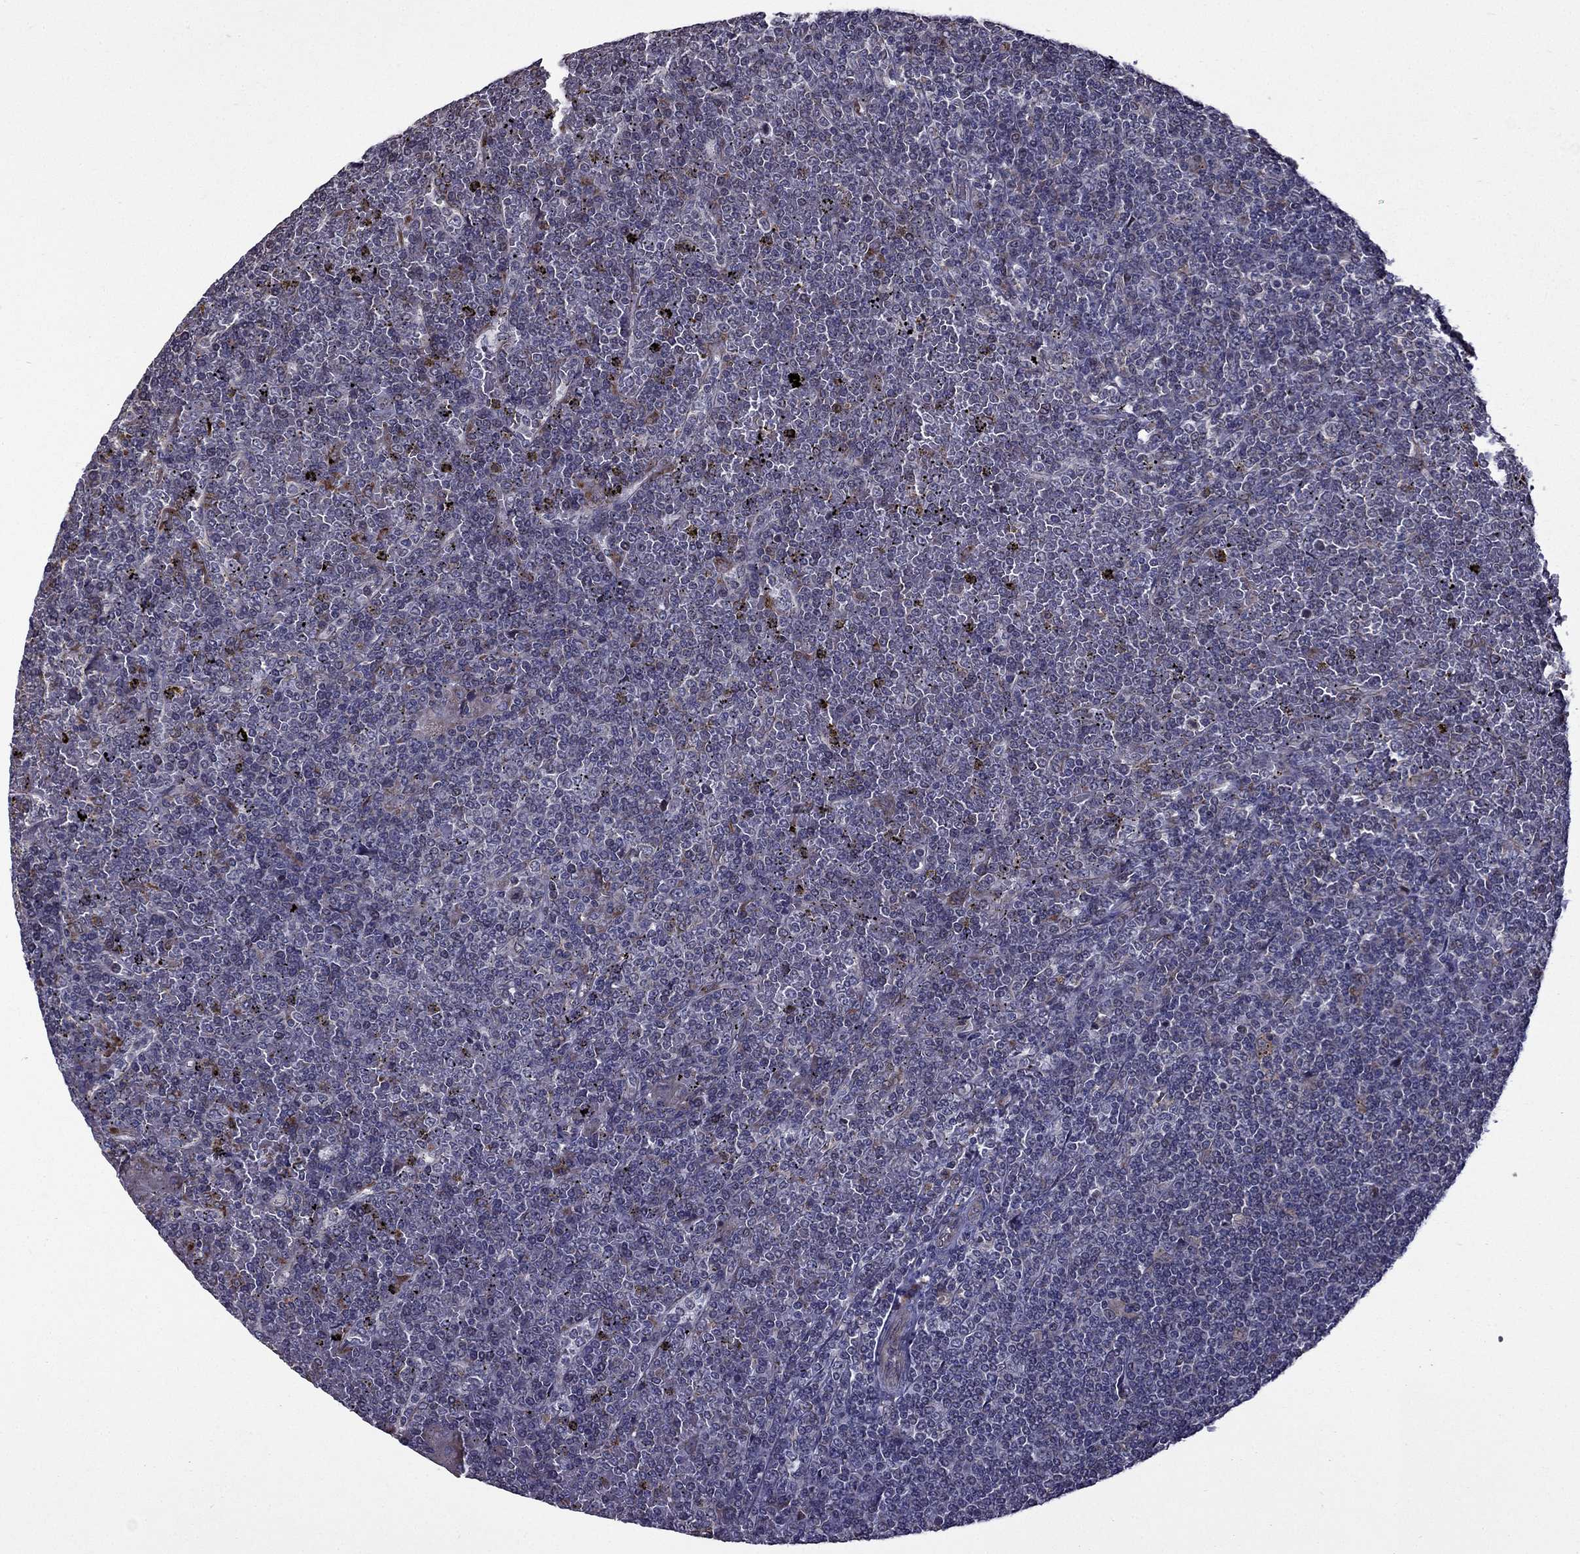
{"staining": {"intensity": "negative", "quantity": "none", "location": "none"}, "tissue": "lymphoma", "cell_type": "Tumor cells", "image_type": "cancer", "snomed": [{"axis": "morphology", "description": "Malignant lymphoma, non-Hodgkin's type, Low grade"}, {"axis": "topography", "description": "Spleen"}], "caption": "An image of human lymphoma is negative for staining in tumor cells.", "gene": "IKBIP", "patient": {"sex": "female", "age": 19}}